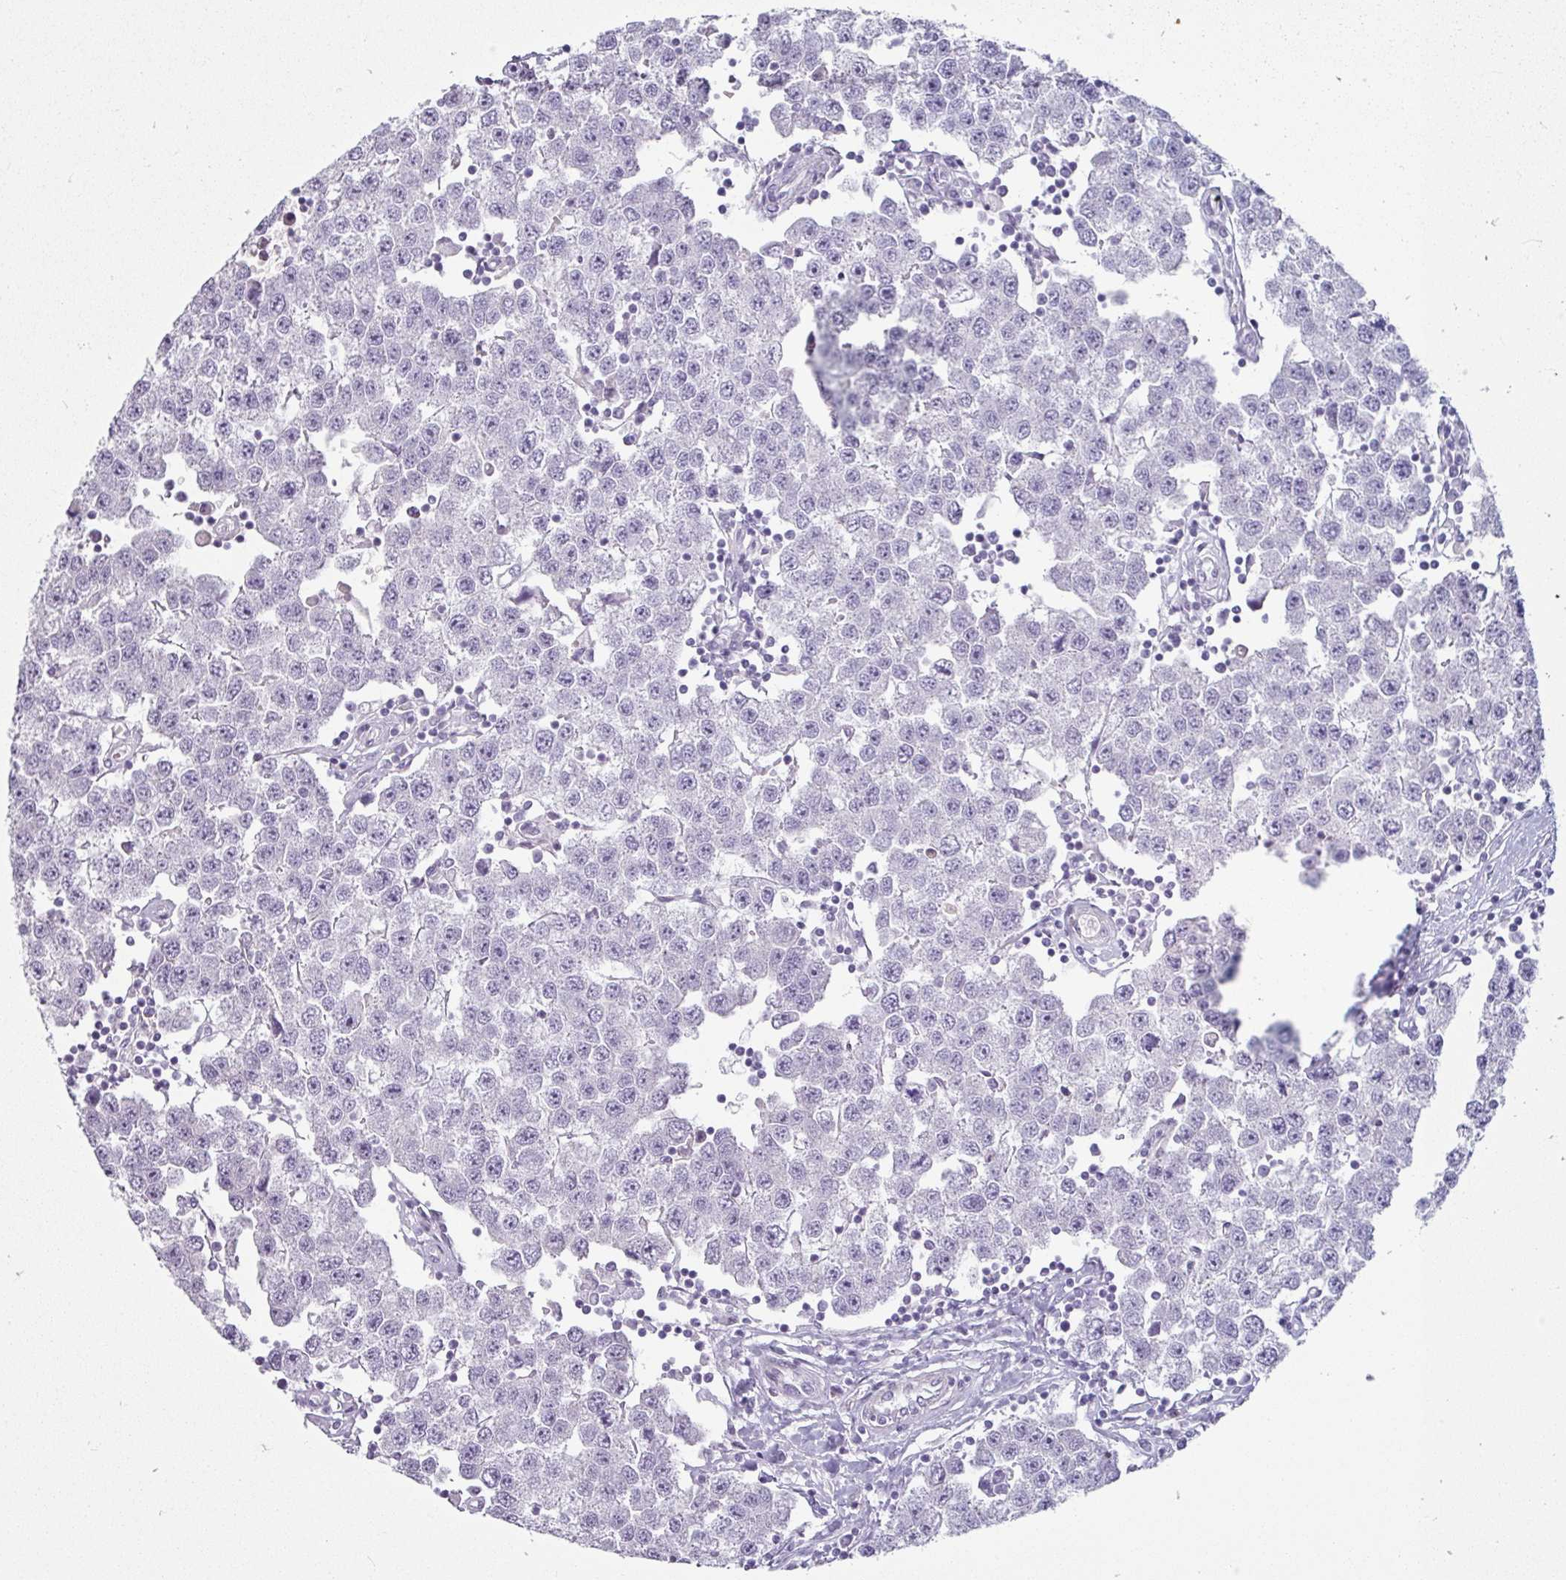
{"staining": {"intensity": "negative", "quantity": "none", "location": "none"}, "tissue": "testis cancer", "cell_type": "Tumor cells", "image_type": "cancer", "snomed": [{"axis": "morphology", "description": "Seminoma, NOS"}, {"axis": "topography", "description": "Testis"}], "caption": "A high-resolution histopathology image shows IHC staining of testis cancer (seminoma), which exhibits no significant positivity in tumor cells. (Stains: DAB (3,3'-diaminobenzidine) immunohistochemistry with hematoxylin counter stain, Microscopy: brightfield microscopy at high magnification).", "gene": "CLCA1", "patient": {"sex": "male", "age": 34}}